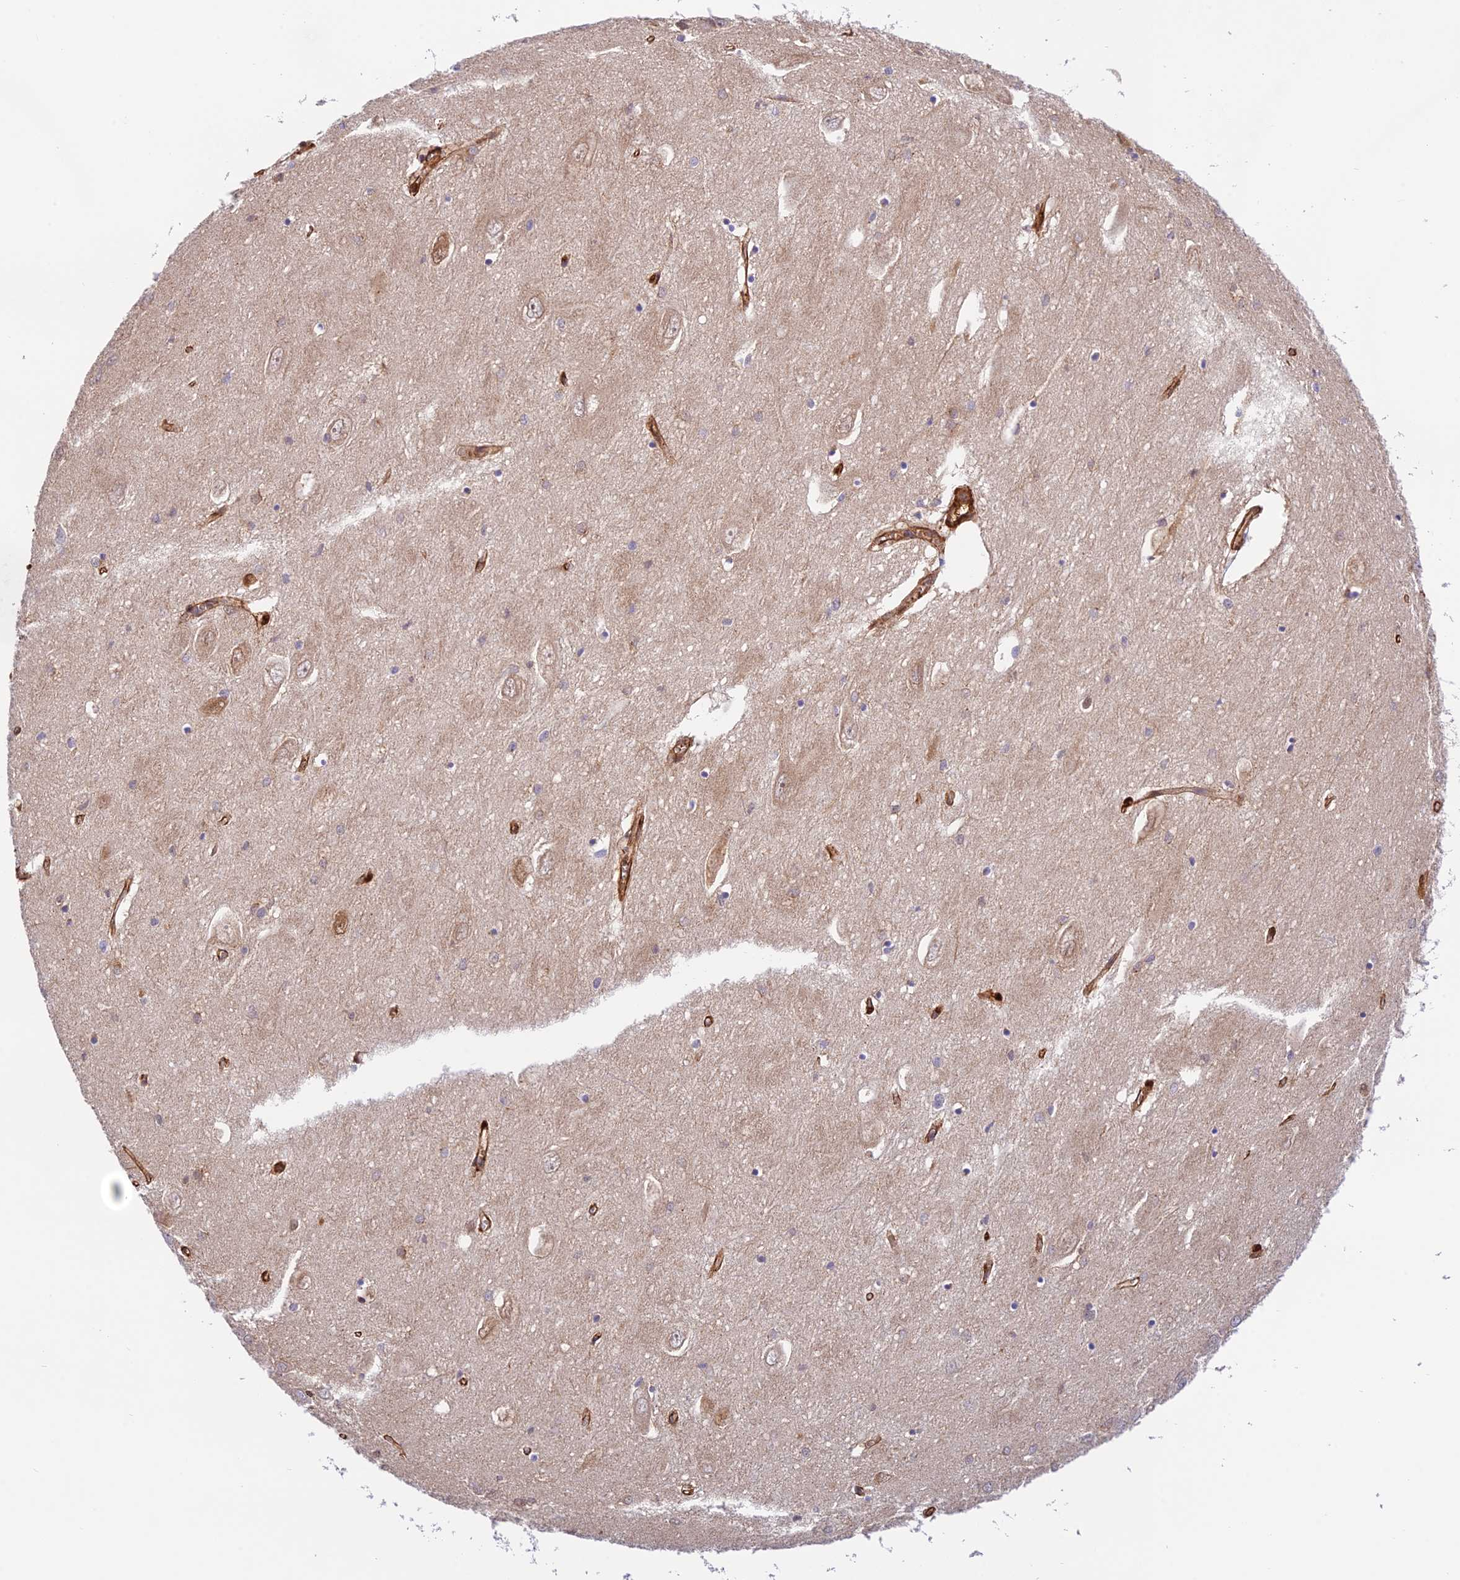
{"staining": {"intensity": "negative", "quantity": "none", "location": "none"}, "tissue": "hippocampus", "cell_type": "Glial cells", "image_type": "normal", "snomed": [{"axis": "morphology", "description": "Normal tissue, NOS"}, {"axis": "topography", "description": "Hippocampus"}], "caption": "Immunohistochemistry micrograph of unremarkable hippocampus: human hippocampus stained with DAB (3,3'-diaminobenzidine) displays no significant protein staining in glial cells.", "gene": "EVI5L", "patient": {"sex": "female", "age": 64}}